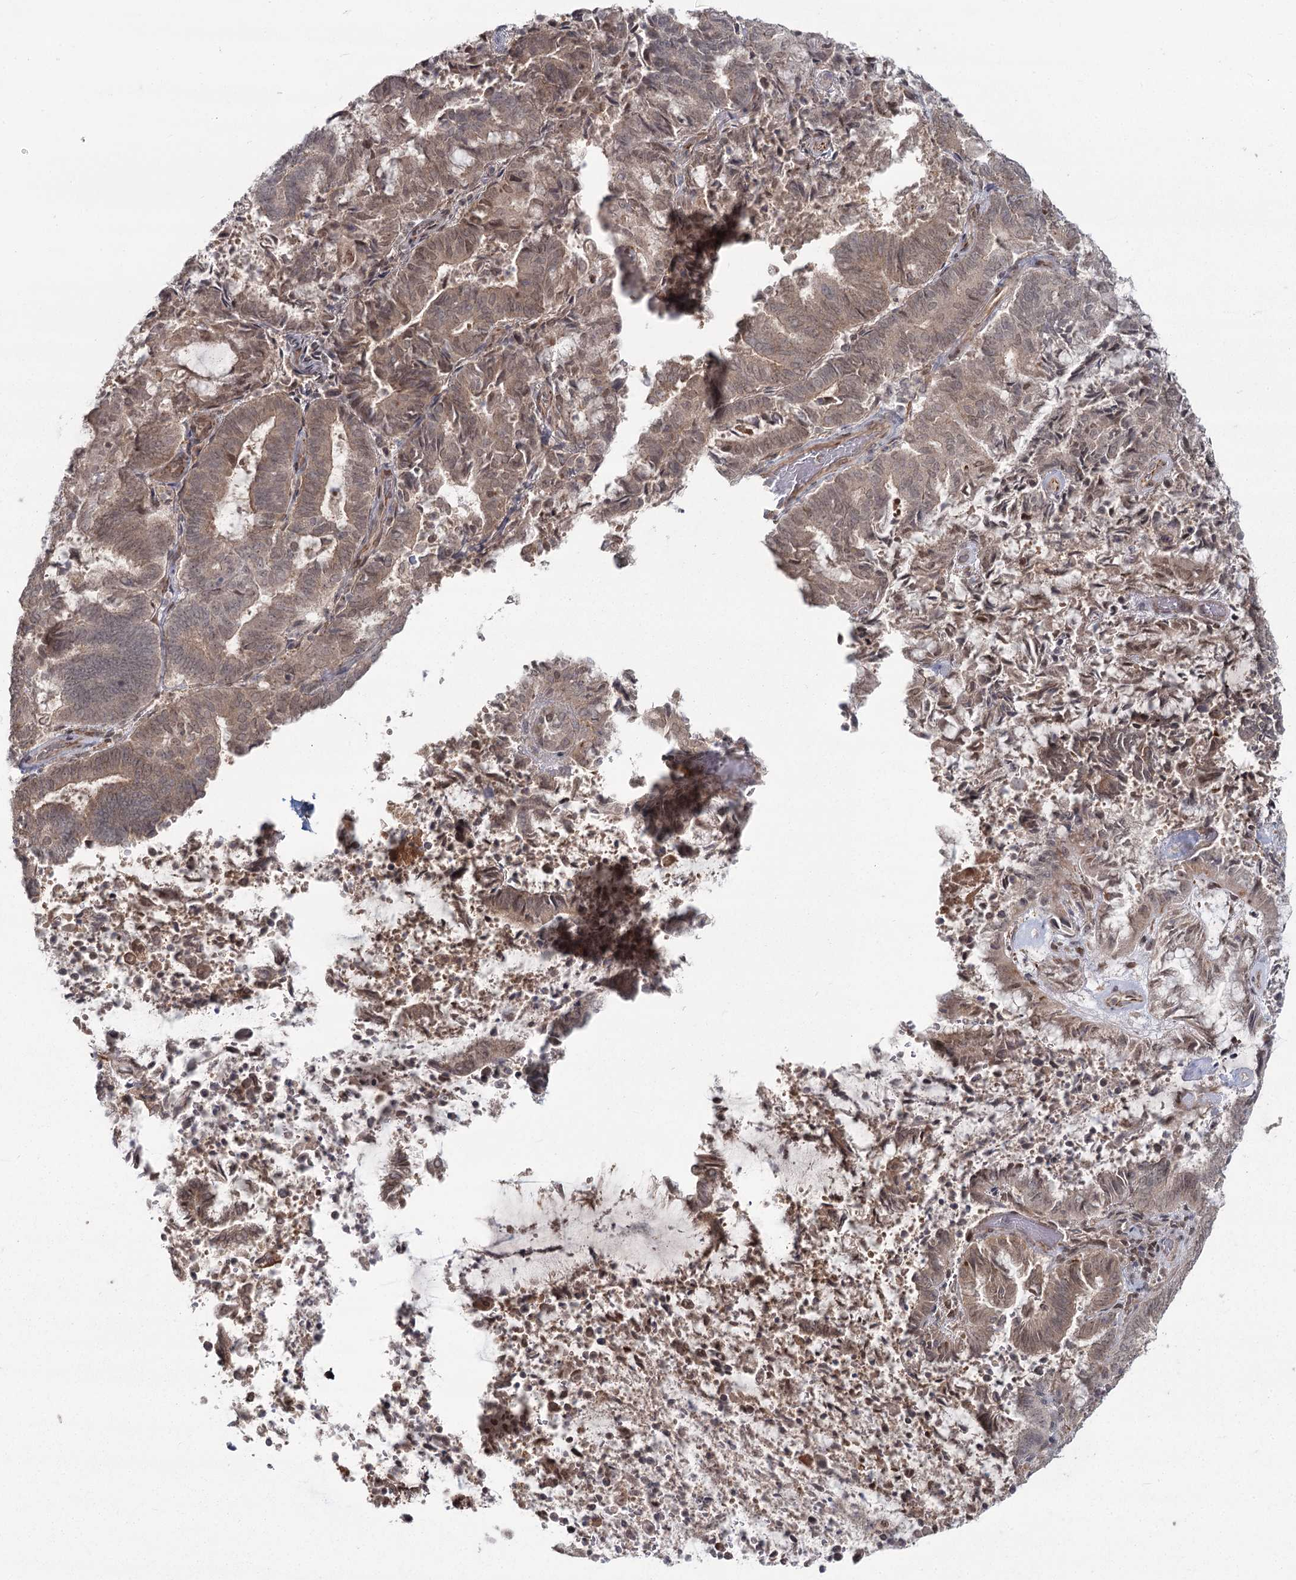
{"staining": {"intensity": "moderate", "quantity": ">75%", "location": "cytoplasmic/membranous,nuclear"}, "tissue": "endometrial cancer", "cell_type": "Tumor cells", "image_type": "cancer", "snomed": [{"axis": "morphology", "description": "Adenocarcinoma, NOS"}, {"axis": "topography", "description": "Endometrium"}], "caption": "Immunohistochemistry (DAB (3,3'-diaminobenzidine)) staining of endometrial cancer reveals moderate cytoplasmic/membranous and nuclear protein positivity in approximately >75% of tumor cells. (IHC, brightfield microscopy, high magnification).", "gene": "AP2M1", "patient": {"sex": "female", "age": 80}}